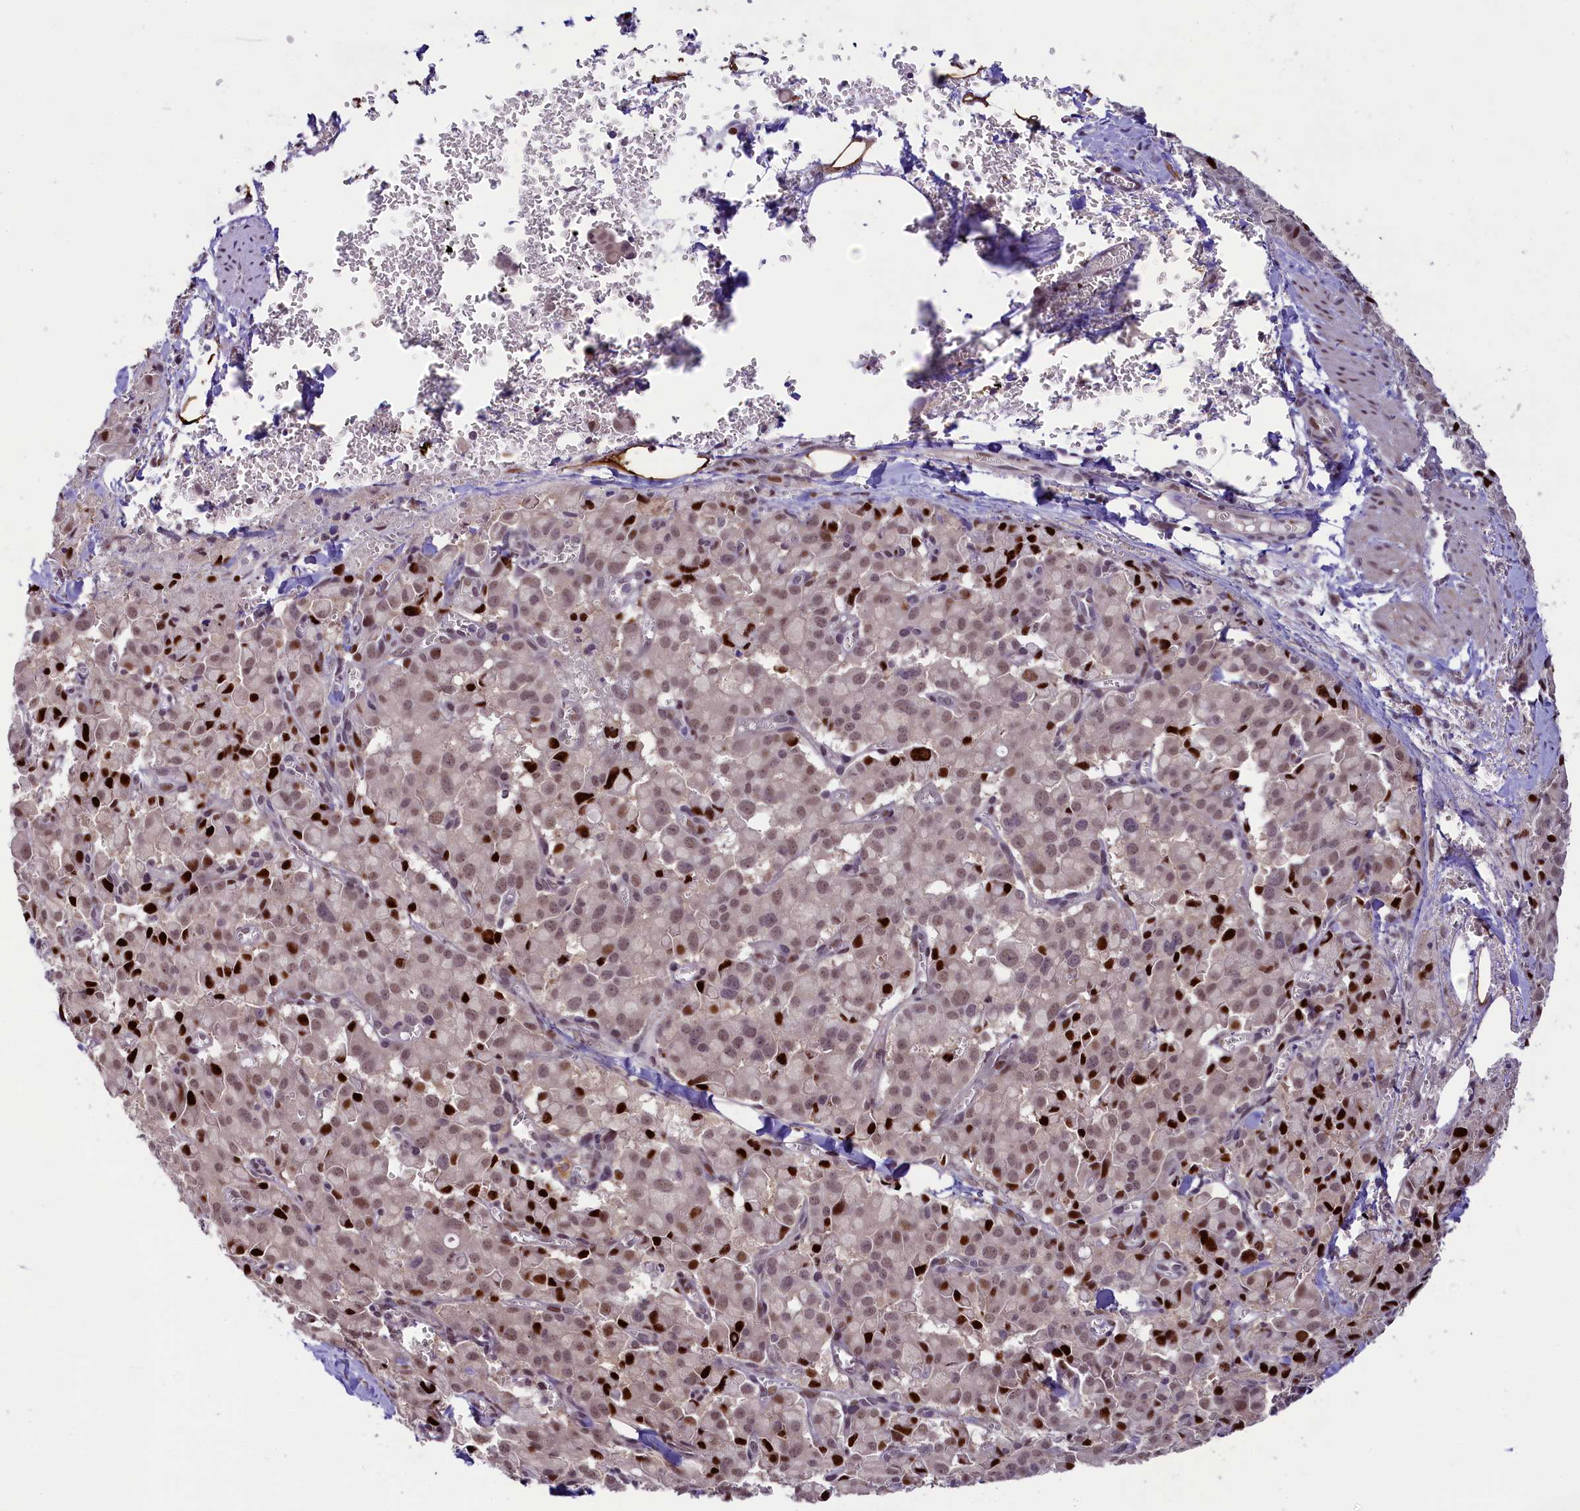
{"staining": {"intensity": "moderate", "quantity": ">75%", "location": "nuclear"}, "tissue": "pancreatic cancer", "cell_type": "Tumor cells", "image_type": "cancer", "snomed": [{"axis": "morphology", "description": "Adenocarcinoma, NOS"}, {"axis": "topography", "description": "Pancreas"}], "caption": "A medium amount of moderate nuclear expression is appreciated in approximately >75% of tumor cells in pancreatic adenocarcinoma tissue.", "gene": "ANKS3", "patient": {"sex": "male", "age": 65}}